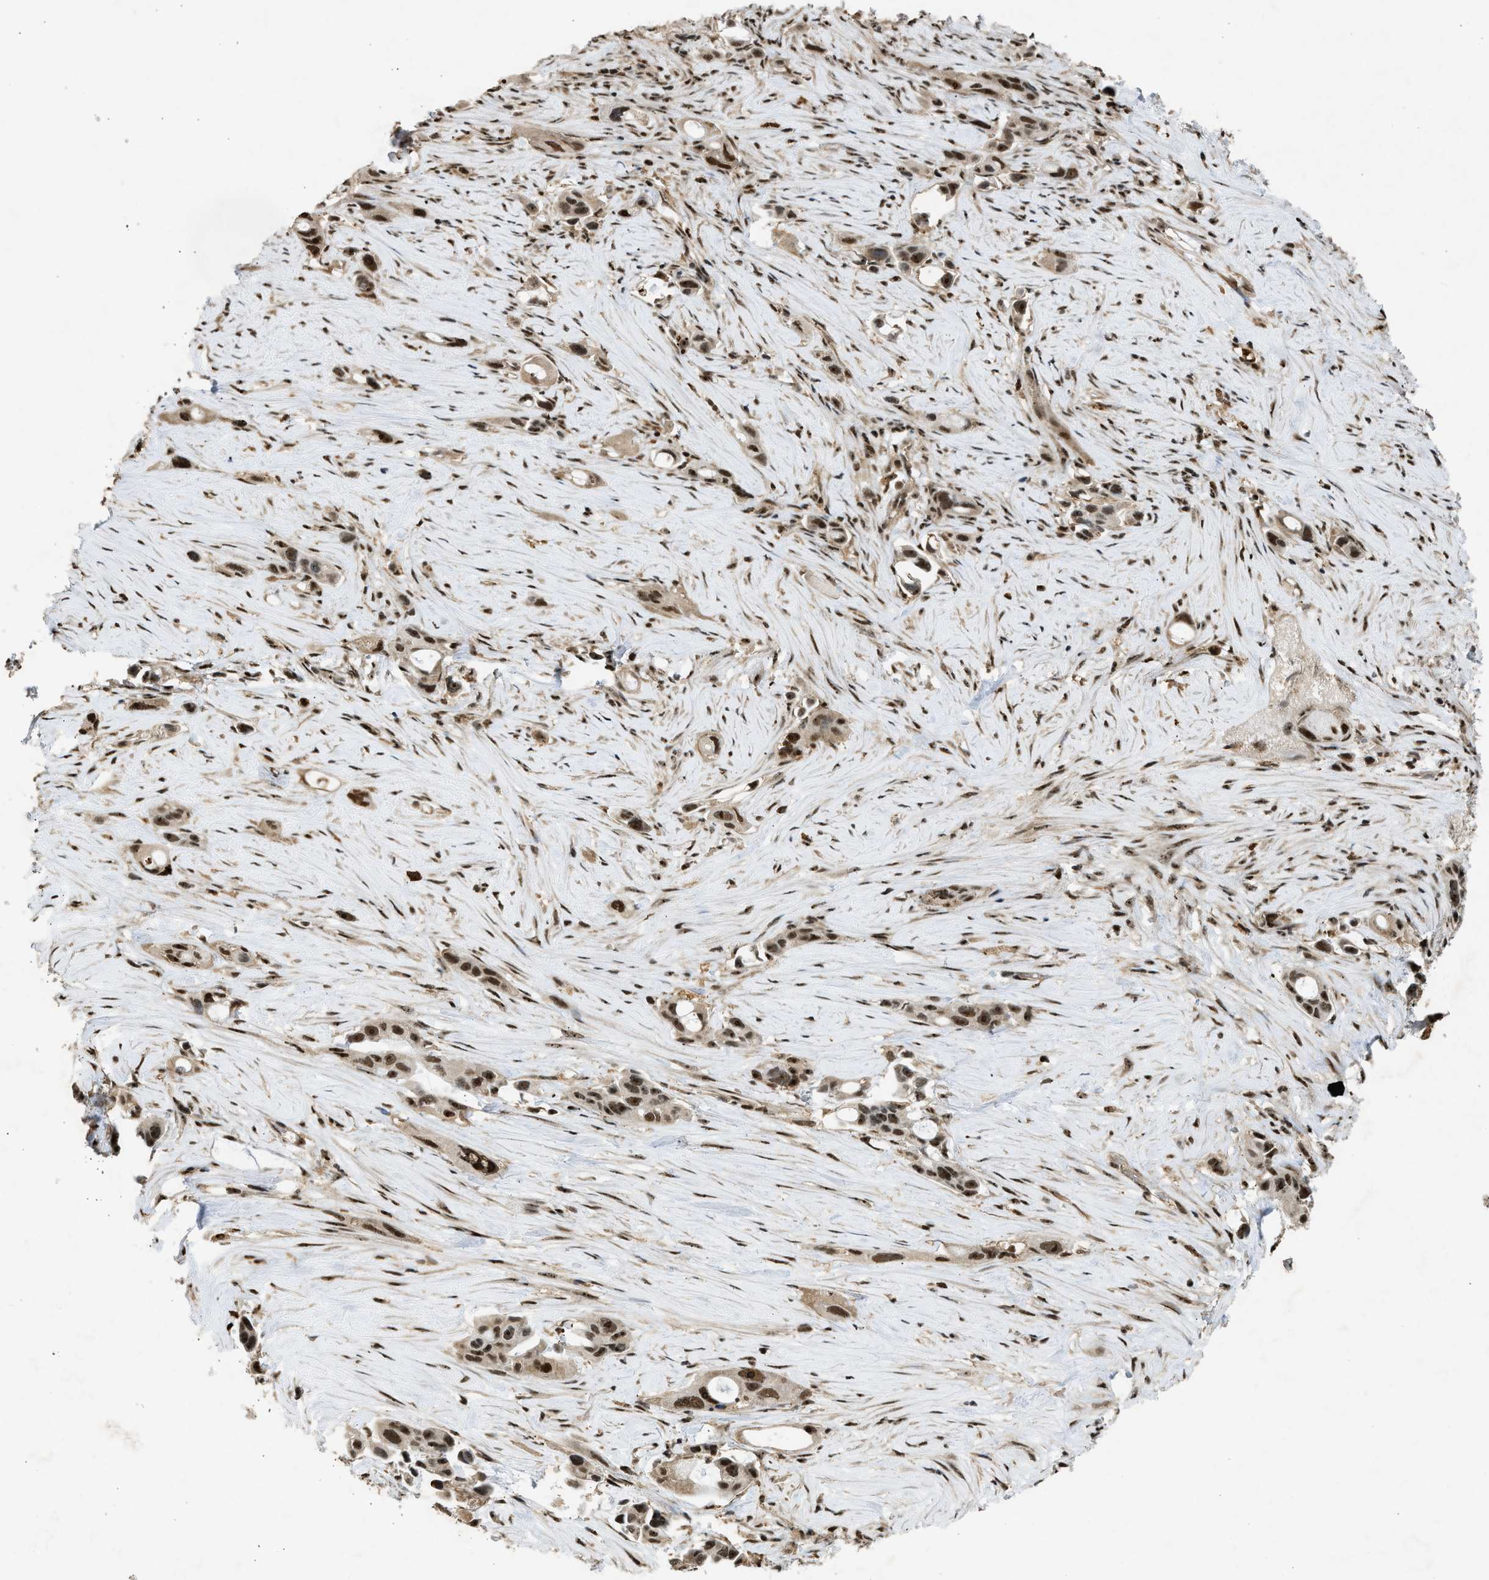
{"staining": {"intensity": "strong", "quantity": ">75%", "location": "nuclear"}, "tissue": "pancreatic cancer", "cell_type": "Tumor cells", "image_type": "cancer", "snomed": [{"axis": "morphology", "description": "Adenocarcinoma, NOS"}, {"axis": "topography", "description": "Pancreas"}], "caption": "Pancreatic cancer stained for a protein exhibits strong nuclear positivity in tumor cells. (IHC, brightfield microscopy, high magnification).", "gene": "TFDP2", "patient": {"sex": "male", "age": 53}}